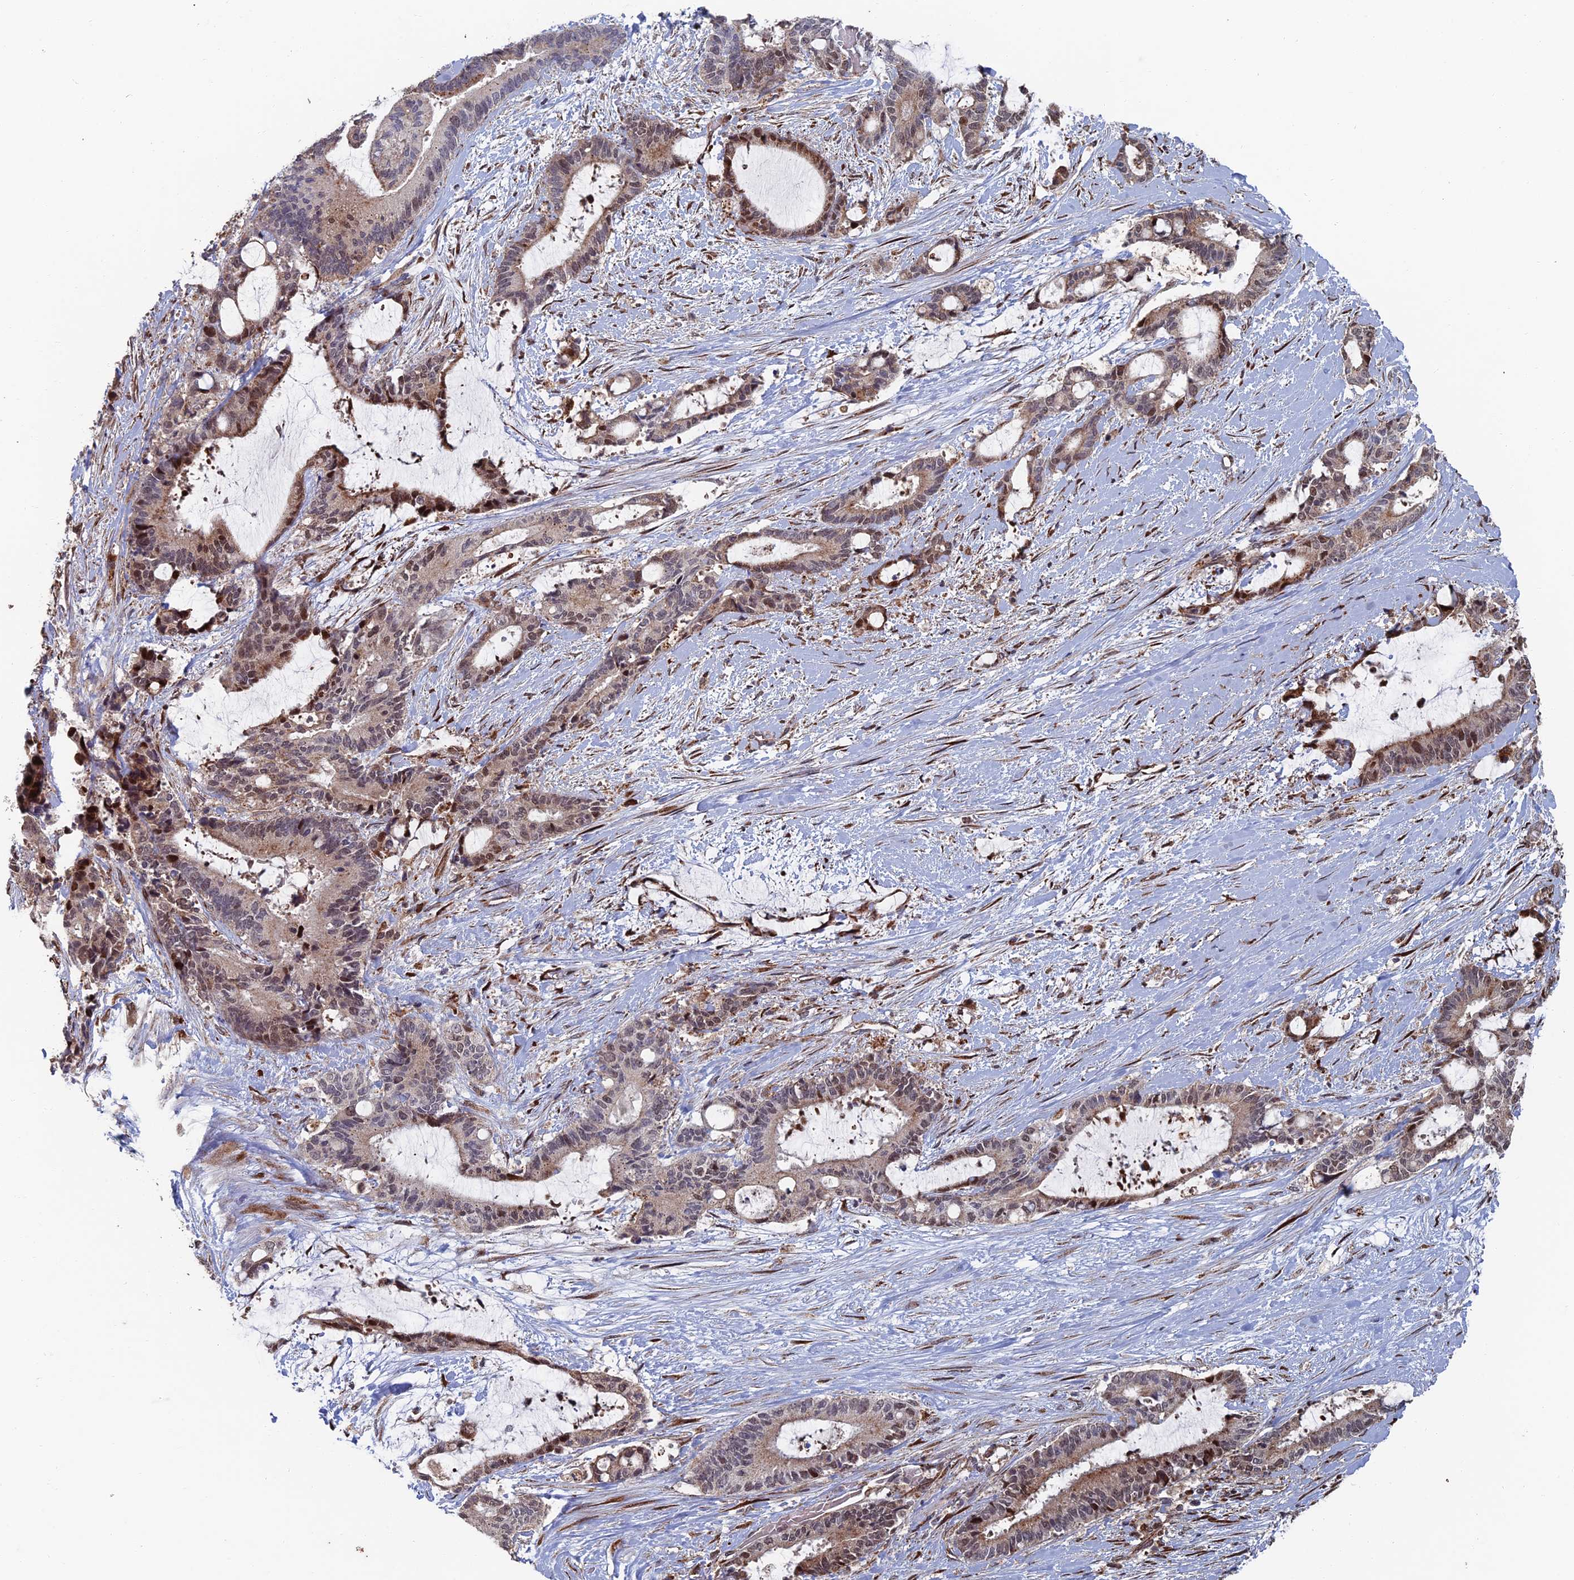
{"staining": {"intensity": "moderate", "quantity": "<25%", "location": "cytoplasmic/membranous,nuclear"}, "tissue": "liver cancer", "cell_type": "Tumor cells", "image_type": "cancer", "snomed": [{"axis": "morphology", "description": "Normal tissue, NOS"}, {"axis": "morphology", "description": "Cholangiocarcinoma"}, {"axis": "topography", "description": "Liver"}, {"axis": "topography", "description": "Peripheral nerve tissue"}], "caption": "Cholangiocarcinoma (liver) stained for a protein (brown) displays moderate cytoplasmic/membranous and nuclear positive expression in approximately <25% of tumor cells.", "gene": "GTF2IRD1", "patient": {"sex": "female", "age": 73}}